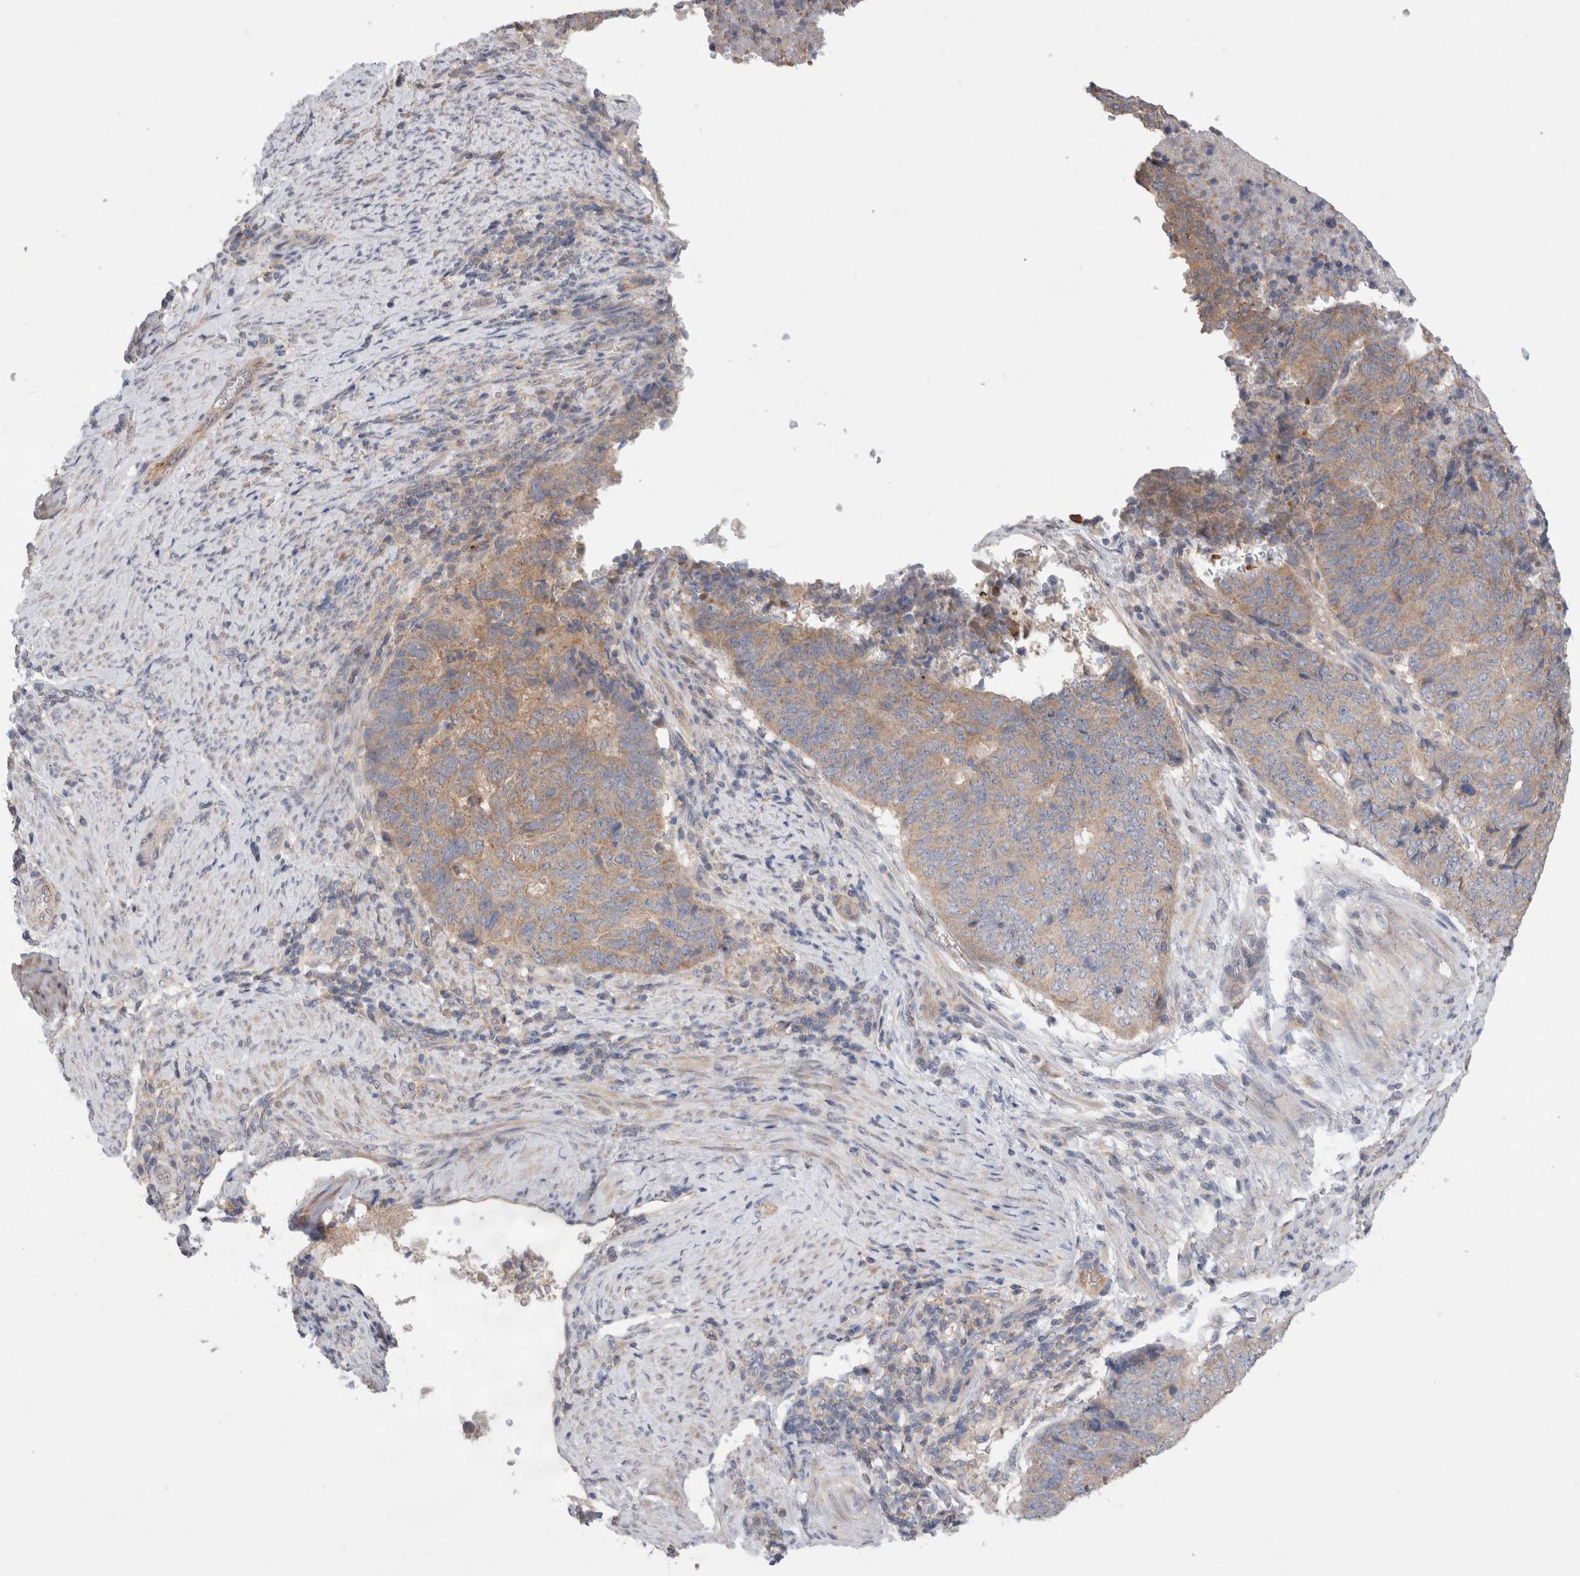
{"staining": {"intensity": "weak", "quantity": ">75%", "location": "cytoplasmic/membranous"}, "tissue": "endometrial cancer", "cell_type": "Tumor cells", "image_type": "cancer", "snomed": [{"axis": "morphology", "description": "Adenocarcinoma, NOS"}, {"axis": "topography", "description": "Endometrium"}], "caption": "Endometrial cancer (adenocarcinoma) tissue displays weak cytoplasmic/membranous staining in approximately >75% of tumor cells (DAB IHC with brightfield microscopy, high magnification).", "gene": "IFT74", "patient": {"sex": "female", "age": 80}}